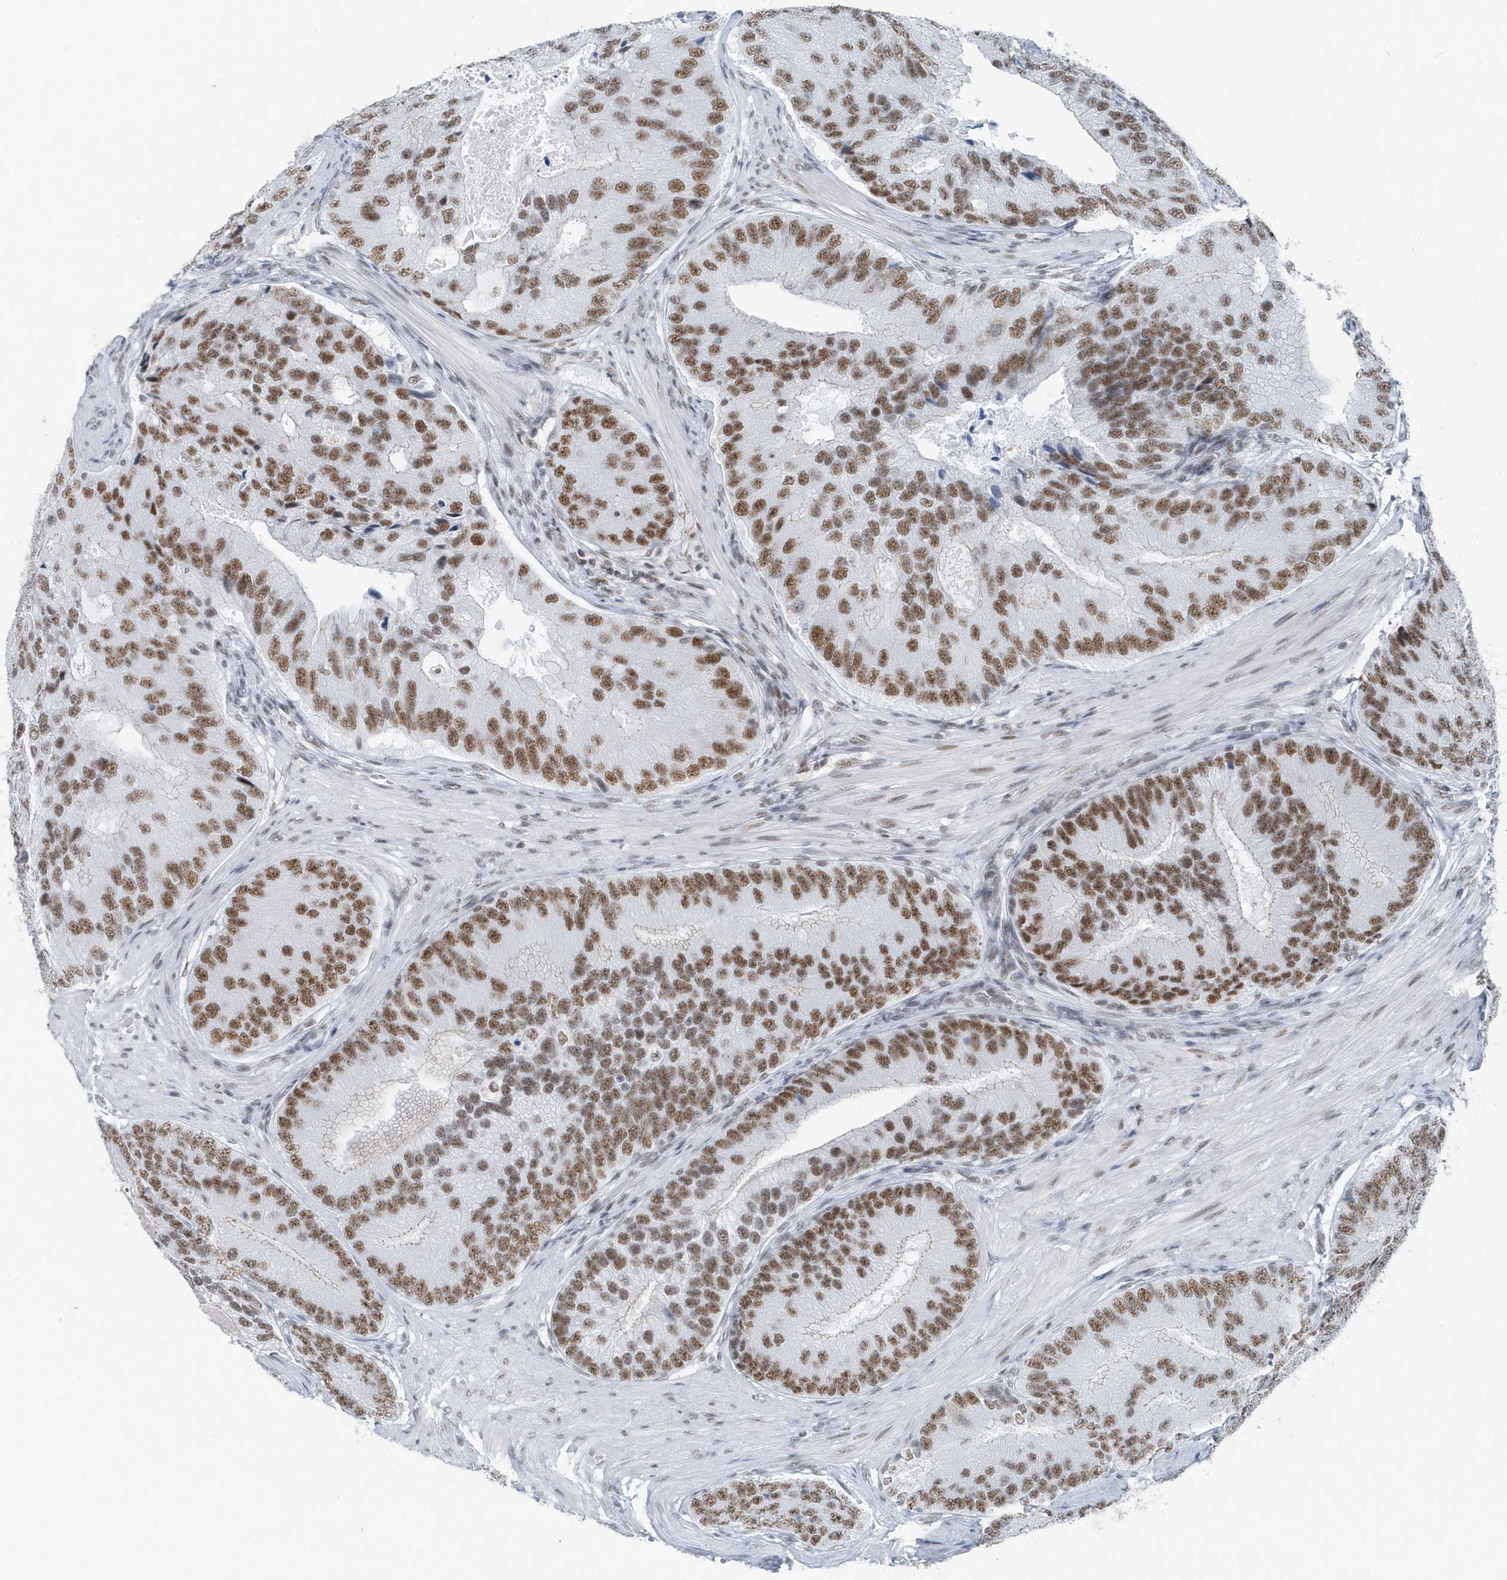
{"staining": {"intensity": "moderate", "quantity": ">75%", "location": "nuclear"}, "tissue": "prostate cancer", "cell_type": "Tumor cells", "image_type": "cancer", "snomed": [{"axis": "morphology", "description": "Adenocarcinoma, High grade"}, {"axis": "topography", "description": "Prostate"}], "caption": "This histopathology image exhibits immunohistochemistry staining of human prostate high-grade adenocarcinoma, with medium moderate nuclear staining in approximately >75% of tumor cells.", "gene": "FIP1L1", "patient": {"sex": "male", "age": 70}}